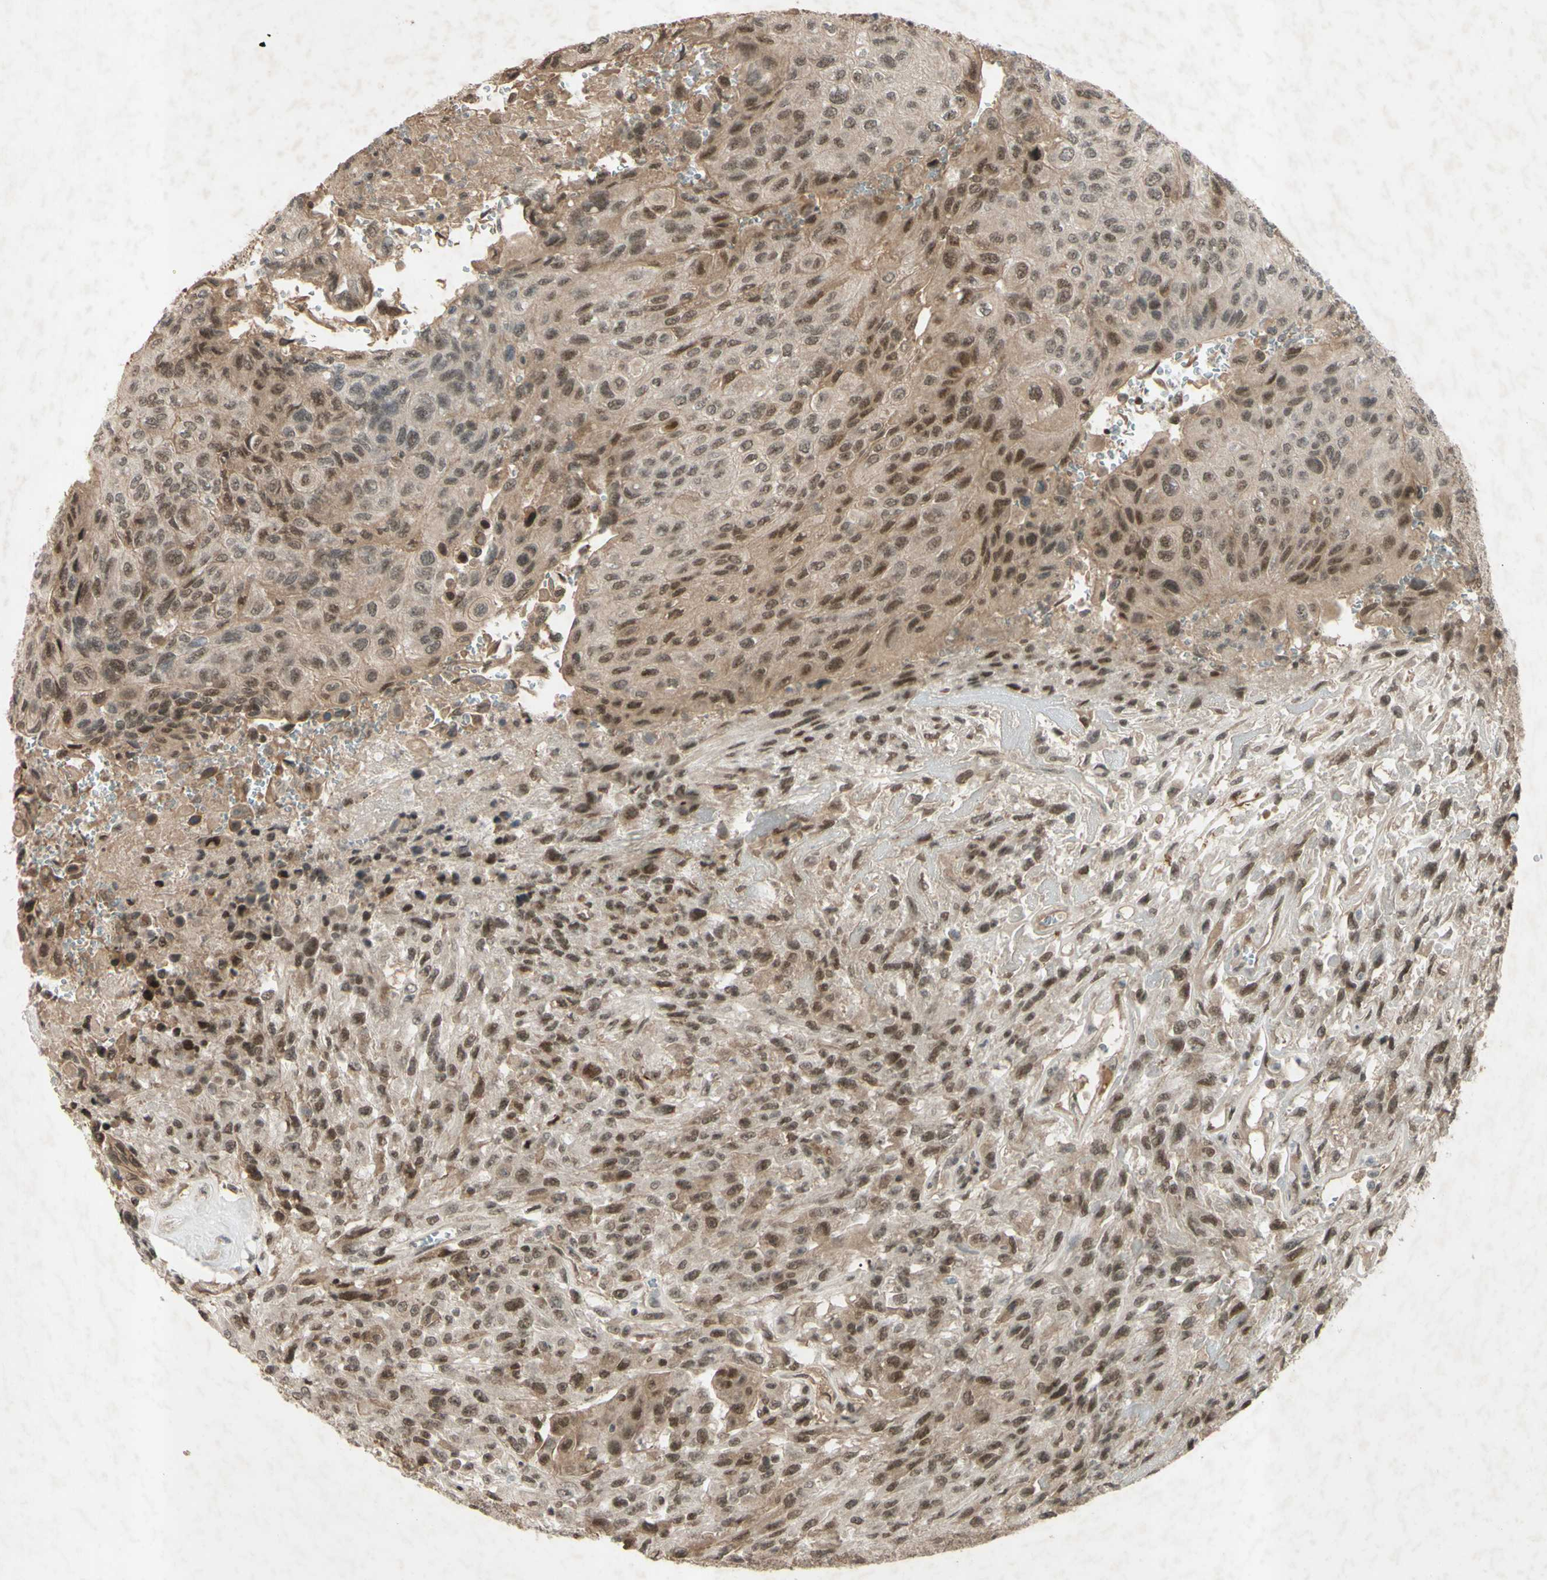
{"staining": {"intensity": "moderate", "quantity": "25%-75%", "location": "nuclear"}, "tissue": "urothelial cancer", "cell_type": "Tumor cells", "image_type": "cancer", "snomed": [{"axis": "morphology", "description": "Urothelial carcinoma, High grade"}, {"axis": "topography", "description": "Urinary bladder"}], "caption": "This is a histology image of immunohistochemistry staining of urothelial carcinoma (high-grade), which shows moderate expression in the nuclear of tumor cells.", "gene": "SNW1", "patient": {"sex": "male", "age": 66}}